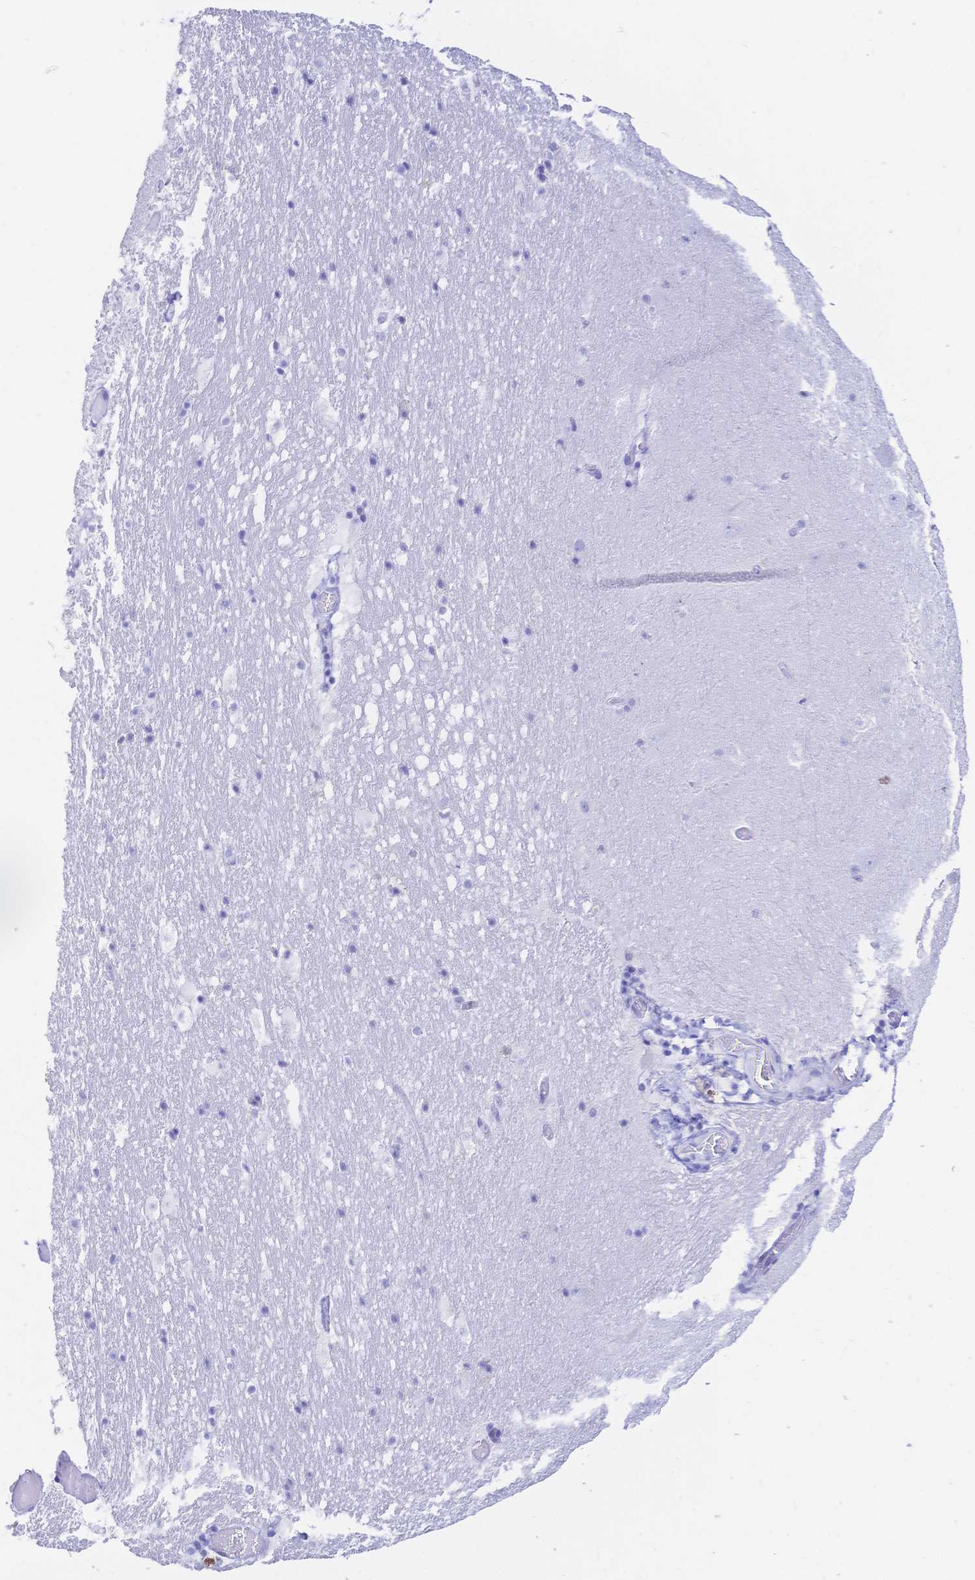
{"staining": {"intensity": "negative", "quantity": "none", "location": "none"}, "tissue": "hippocampus", "cell_type": "Glial cells", "image_type": "normal", "snomed": [{"axis": "morphology", "description": "Normal tissue, NOS"}, {"axis": "topography", "description": "Hippocampus"}], "caption": "Histopathology image shows no significant protein expression in glial cells of normal hippocampus.", "gene": "UMOD", "patient": {"sex": "female", "age": 42}}